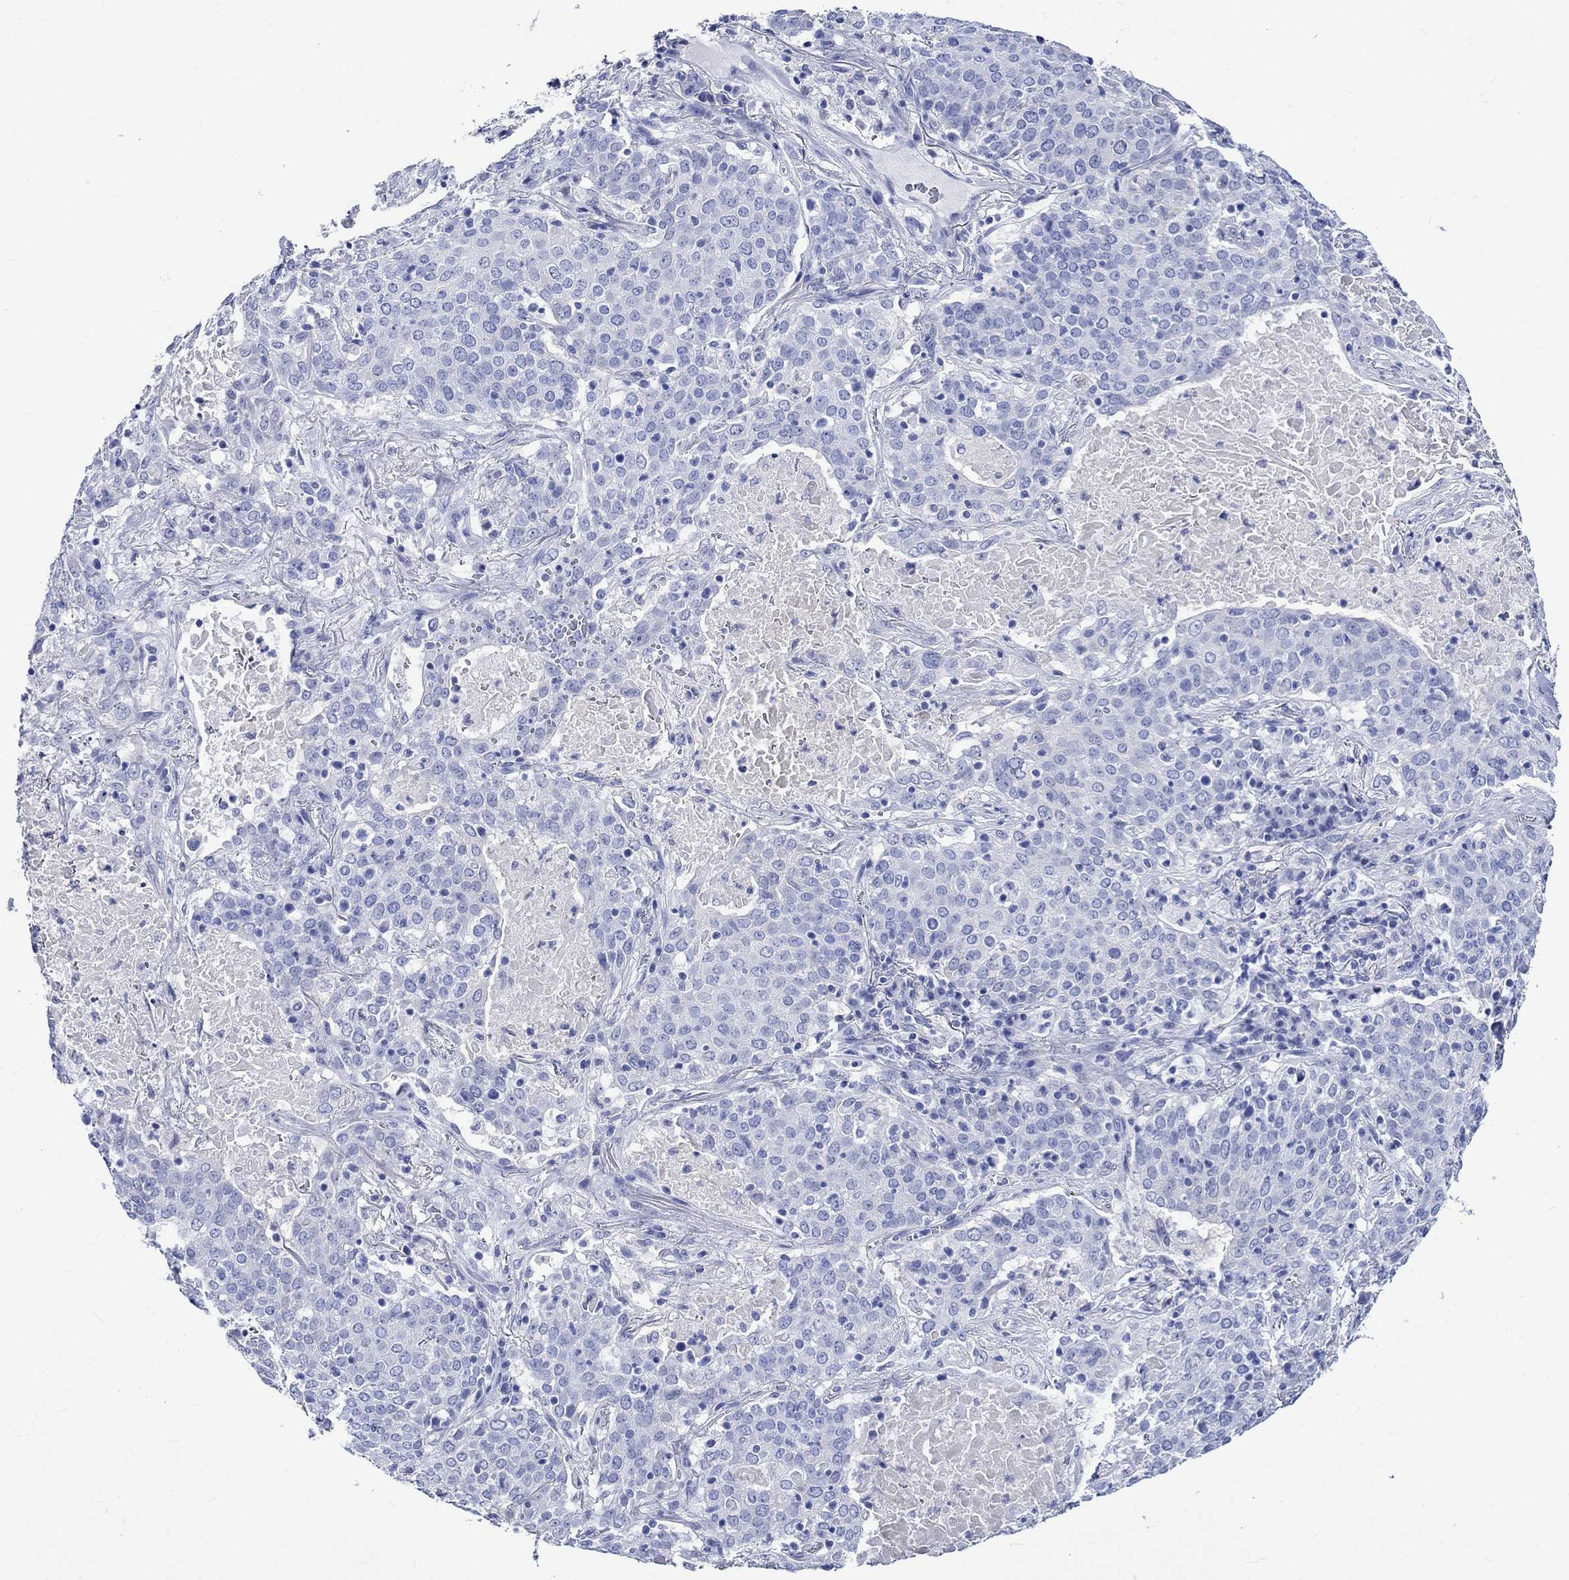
{"staining": {"intensity": "negative", "quantity": "none", "location": "none"}, "tissue": "lung cancer", "cell_type": "Tumor cells", "image_type": "cancer", "snomed": [{"axis": "morphology", "description": "Squamous cell carcinoma, NOS"}, {"axis": "topography", "description": "Lung"}], "caption": "Squamous cell carcinoma (lung) was stained to show a protein in brown. There is no significant expression in tumor cells.", "gene": "CRYAB", "patient": {"sex": "male", "age": 82}}